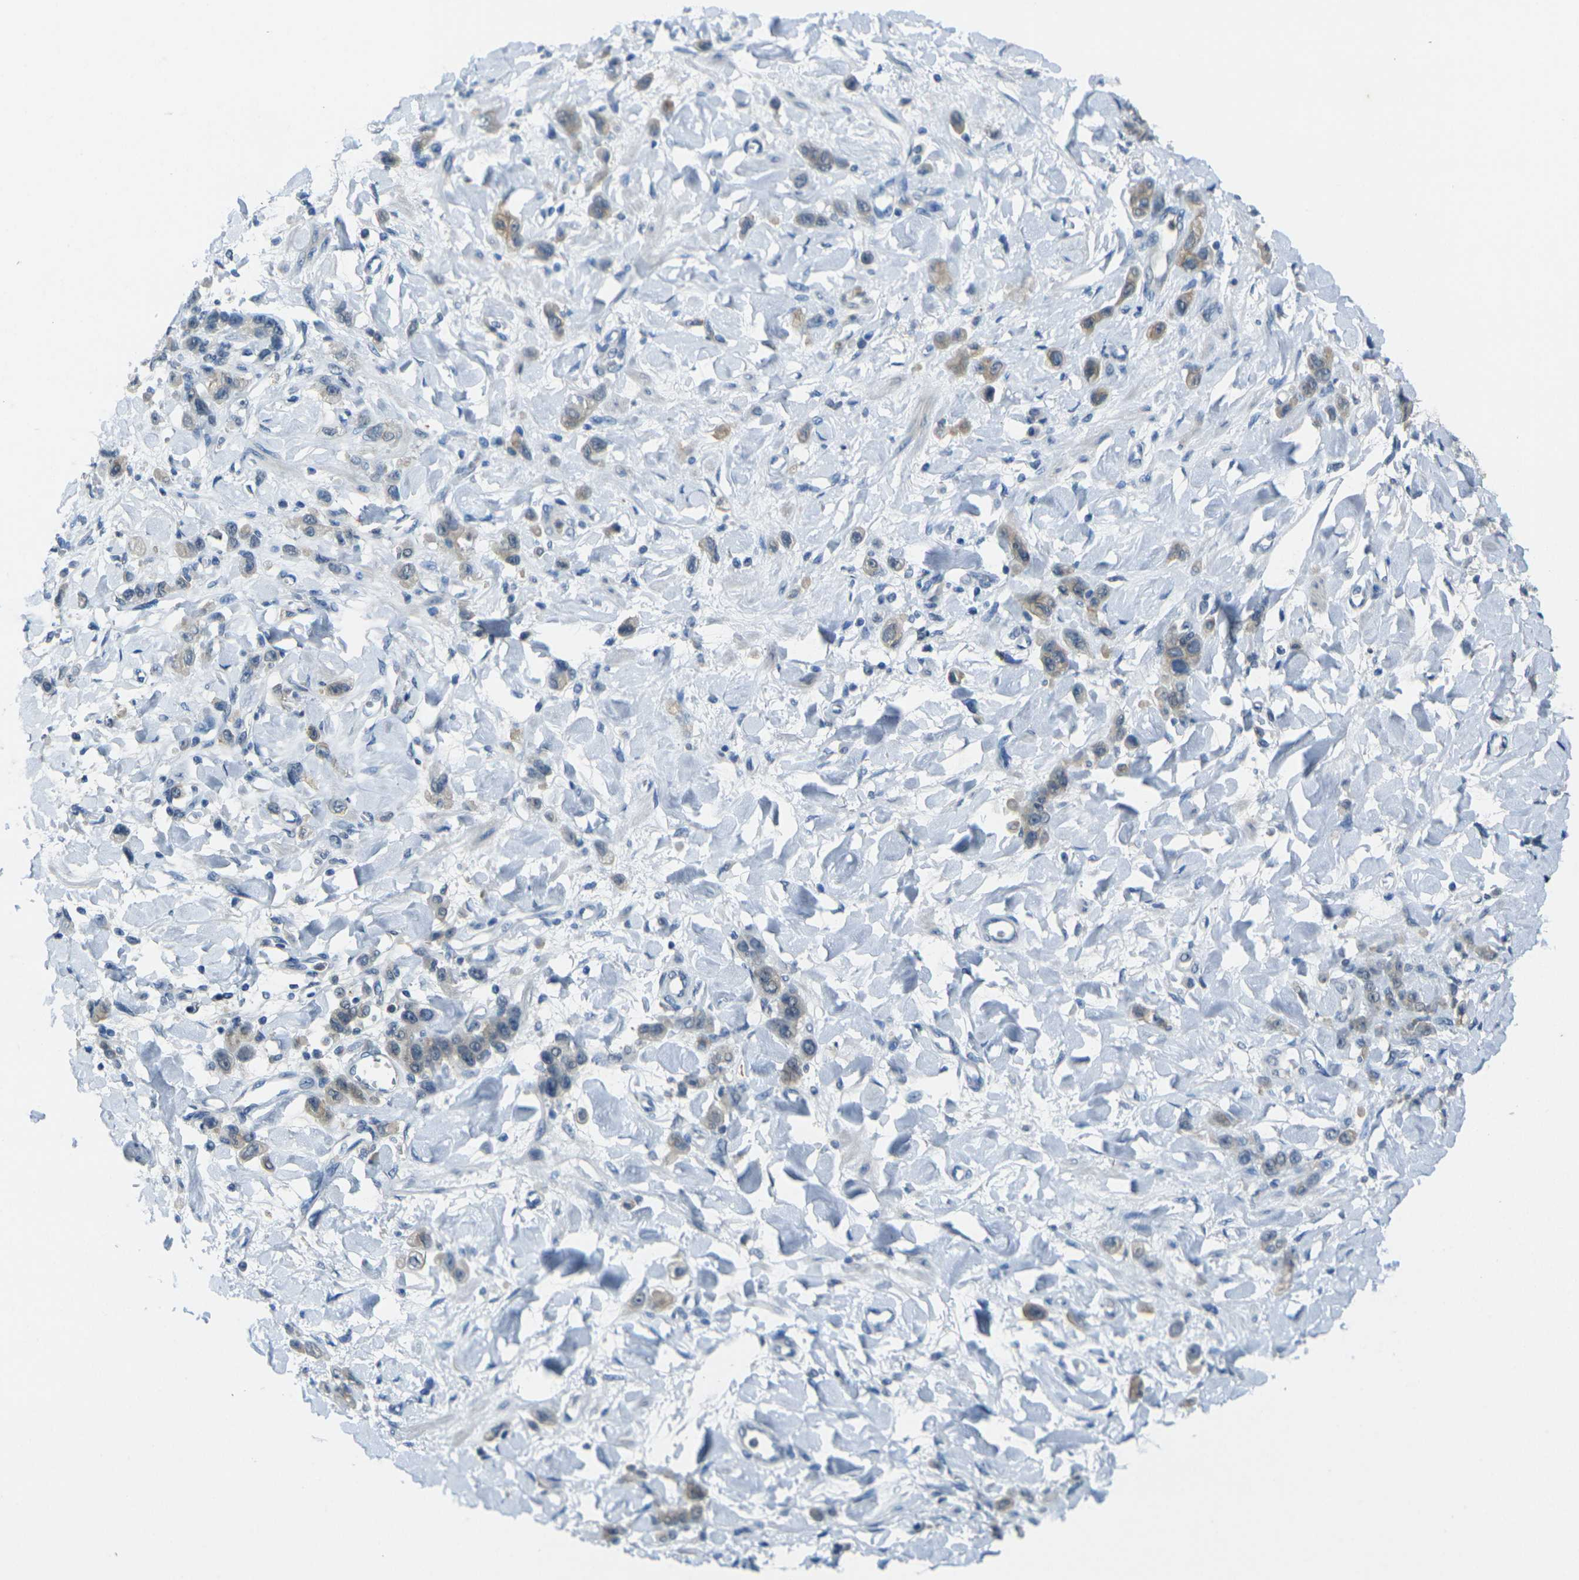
{"staining": {"intensity": "weak", "quantity": ">75%", "location": "cytoplasmic/membranous"}, "tissue": "stomach cancer", "cell_type": "Tumor cells", "image_type": "cancer", "snomed": [{"axis": "morphology", "description": "Normal tissue, NOS"}, {"axis": "morphology", "description": "Adenocarcinoma, NOS"}, {"axis": "topography", "description": "Stomach"}], "caption": "Immunohistochemical staining of stomach adenocarcinoma demonstrates low levels of weak cytoplasmic/membranous protein expression in about >75% of tumor cells.", "gene": "SPTBN2", "patient": {"sex": "male", "age": 82}}